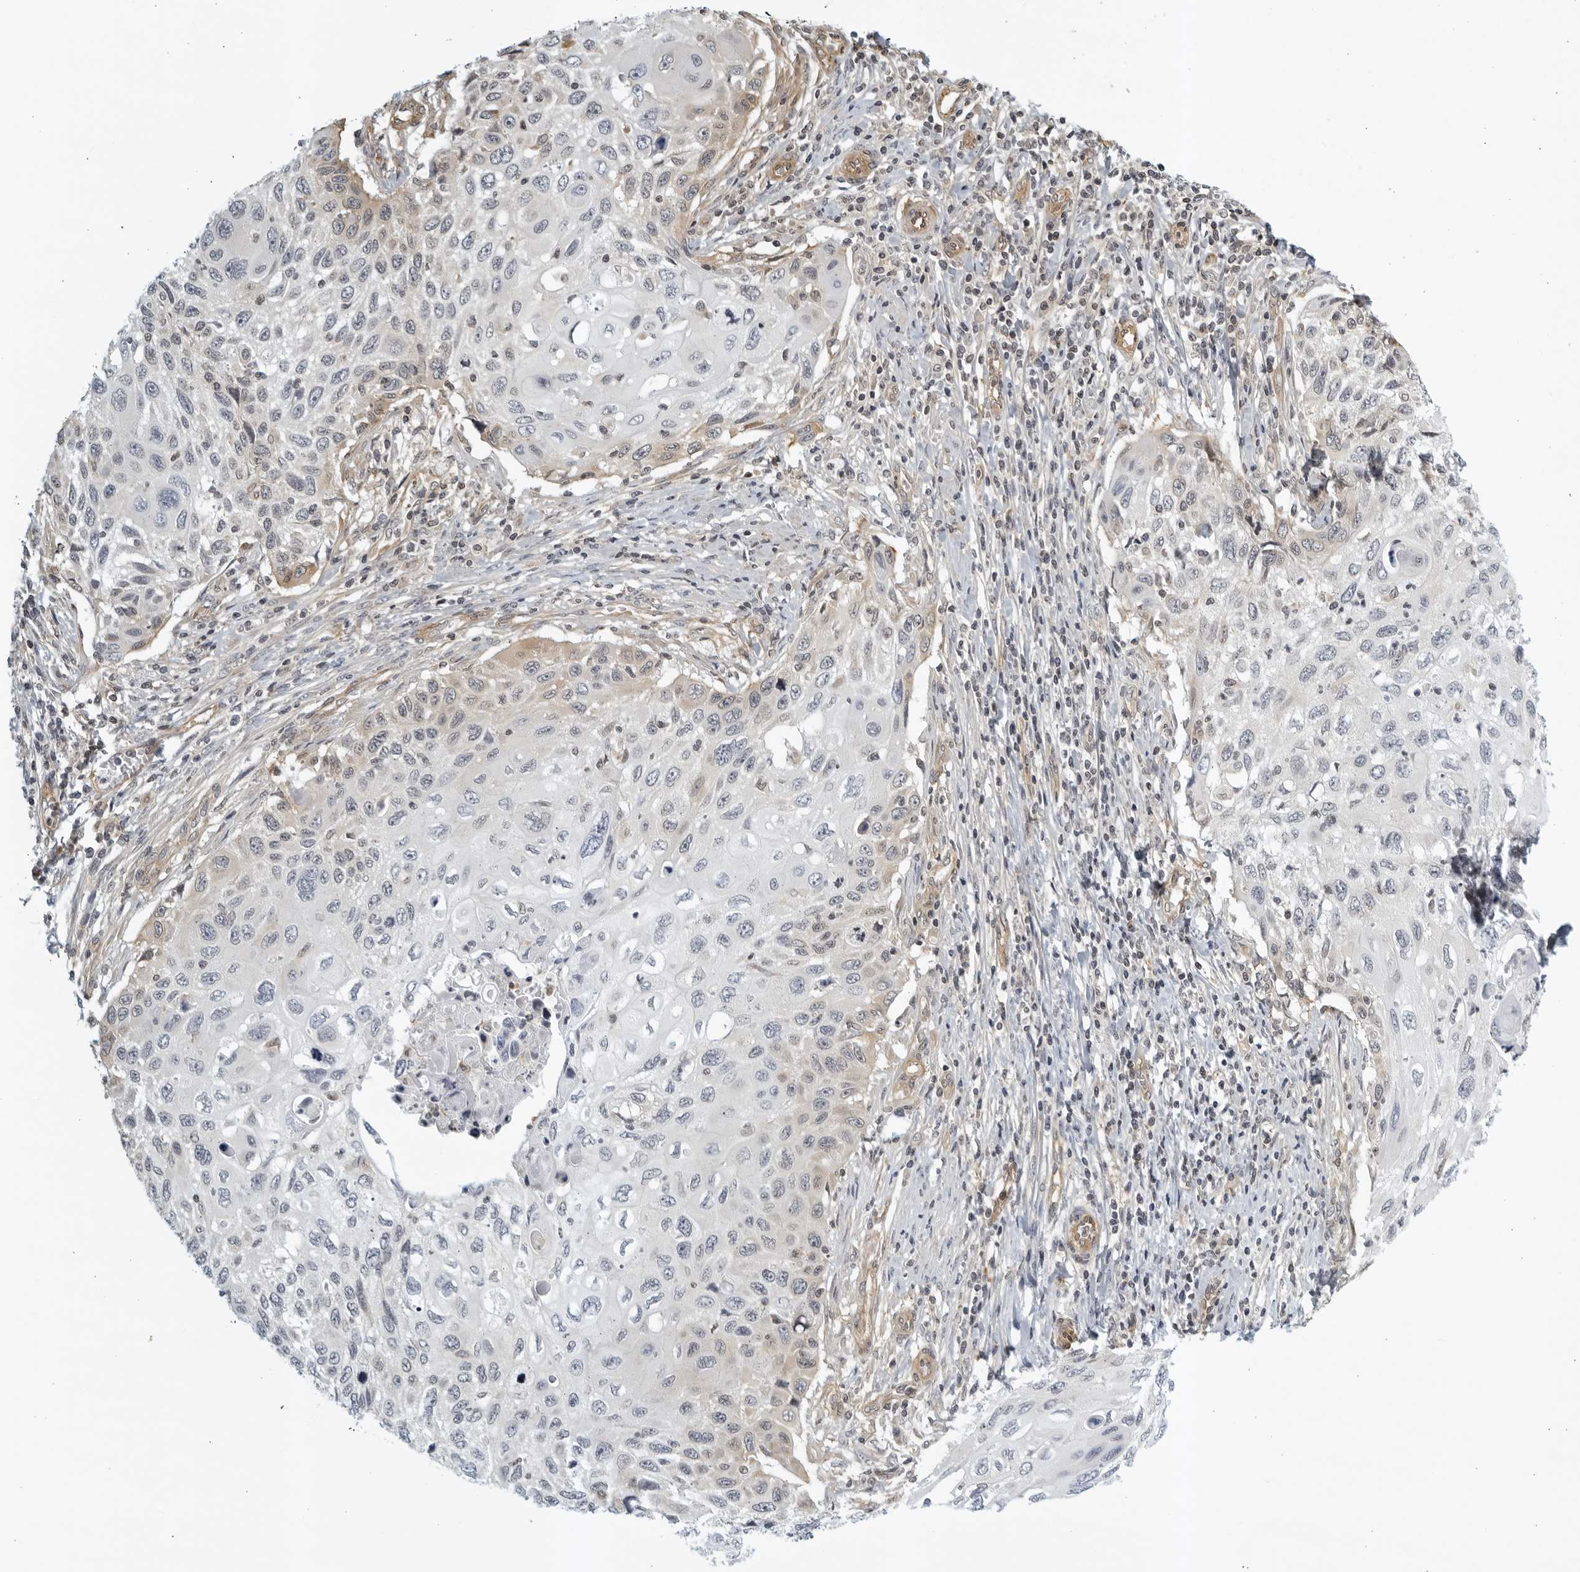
{"staining": {"intensity": "negative", "quantity": "none", "location": "none"}, "tissue": "cervical cancer", "cell_type": "Tumor cells", "image_type": "cancer", "snomed": [{"axis": "morphology", "description": "Squamous cell carcinoma, NOS"}, {"axis": "topography", "description": "Cervix"}], "caption": "Immunohistochemistry of cervical squamous cell carcinoma reveals no positivity in tumor cells.", "gene": "SERTAD4", "patient": {"sex": "female", "age": 70}}